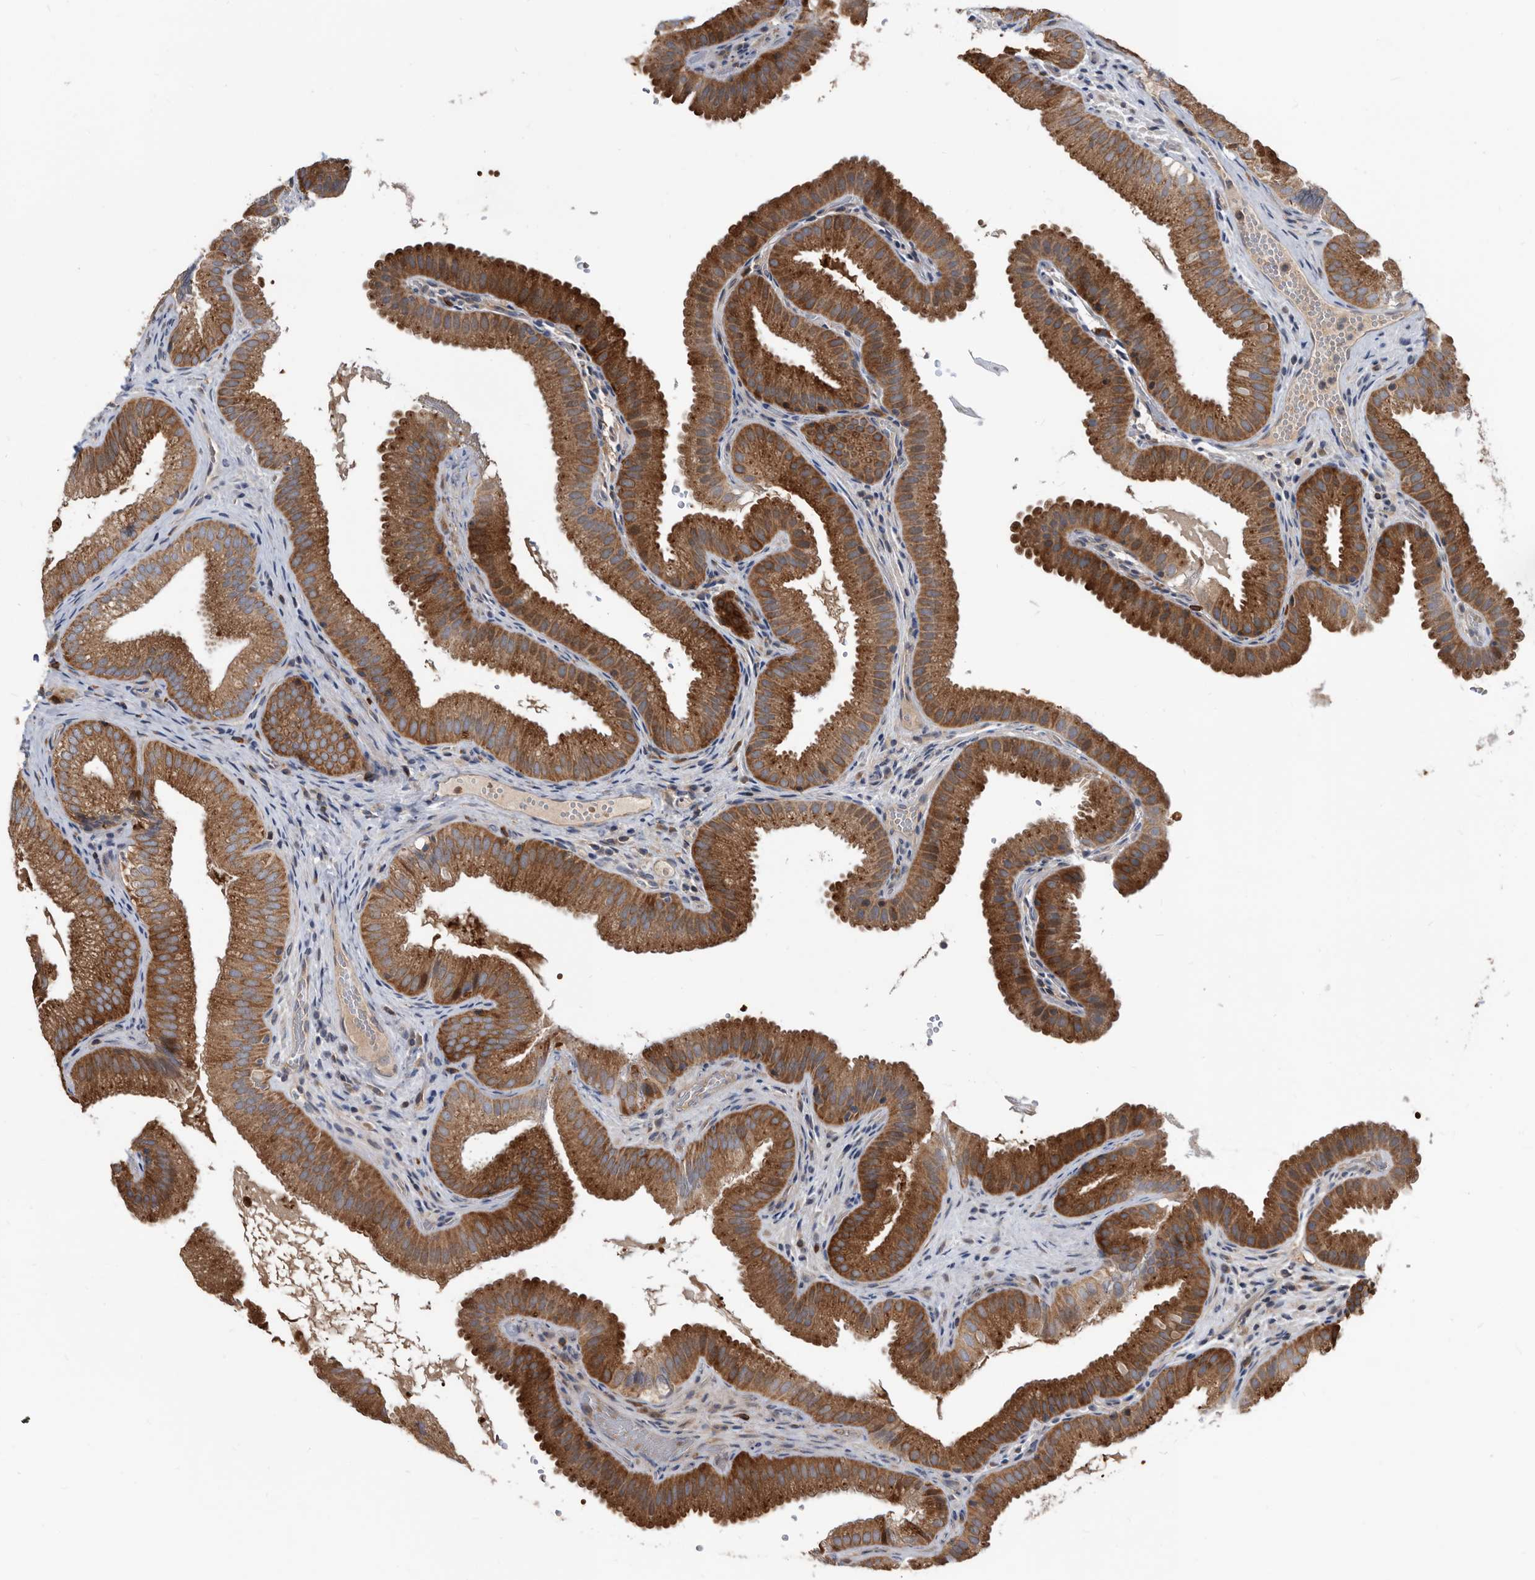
{"staining": {"intensity": "strong", "quantity": ">75%", "location": "cytoplasmic/membranous"}, "tissue": "gallbladder", "cell_type": "Glandular cells", "image_type": "normal", "snomed": [{"axis": "morphology", "description": "Normal tissue, NOS"}, {"axis": "topography", "description": "Gallbladder"}], "caption": "Brown immunohistochemical staining in benign human gallbladder exhibits strong cytoplasmic/membranous positivity in about >75% of glandular cells. (Brightfield microscopy of DAB IHC at high magnification).", "gene": "APEH", "patient": {"sex": "female", "age": 30}}